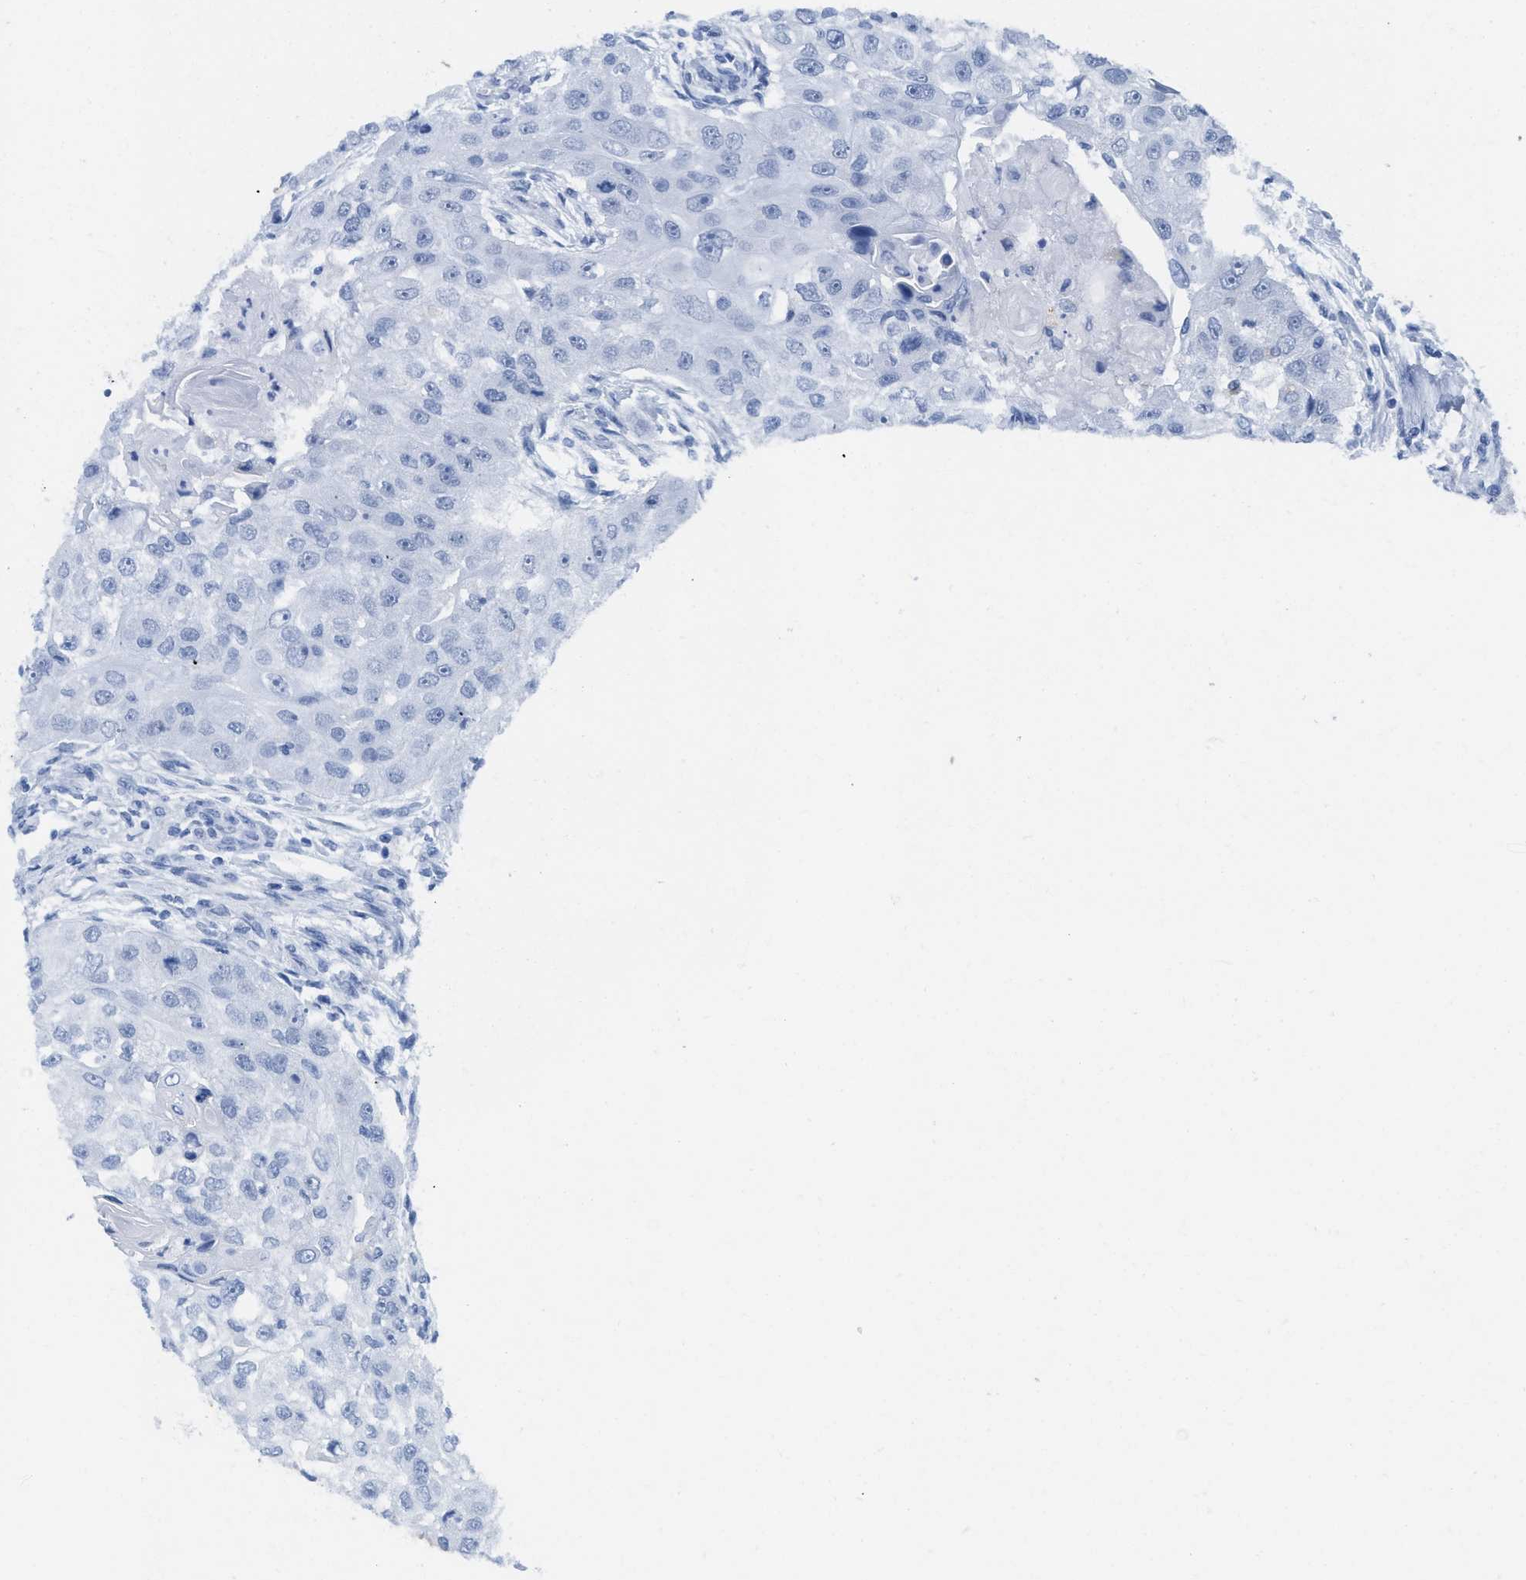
{"staining": {"intensity": "negative", "quantity": "none", "location": "none"}, "tissue": "head and neck cancer", "cell_type": "Tumor cells", "image_type": "cancer", "snomed": [{"axis": "morphology", "description": "Normal tissue, NOS"}, {"axis": "morphology", "description": "Squamous cell carcinoma, NOS"}, {"axis": "topography", "description": "Skeletal muscle"}, {"axis": "topography", "description": "Head-Neck"}], "caption": "The micrograph shows no significant expression in tumor cells of head and neck squamous cell carcinoma.", "gene": "WDR4", "patient": {"sex": "male", "age": 51}}